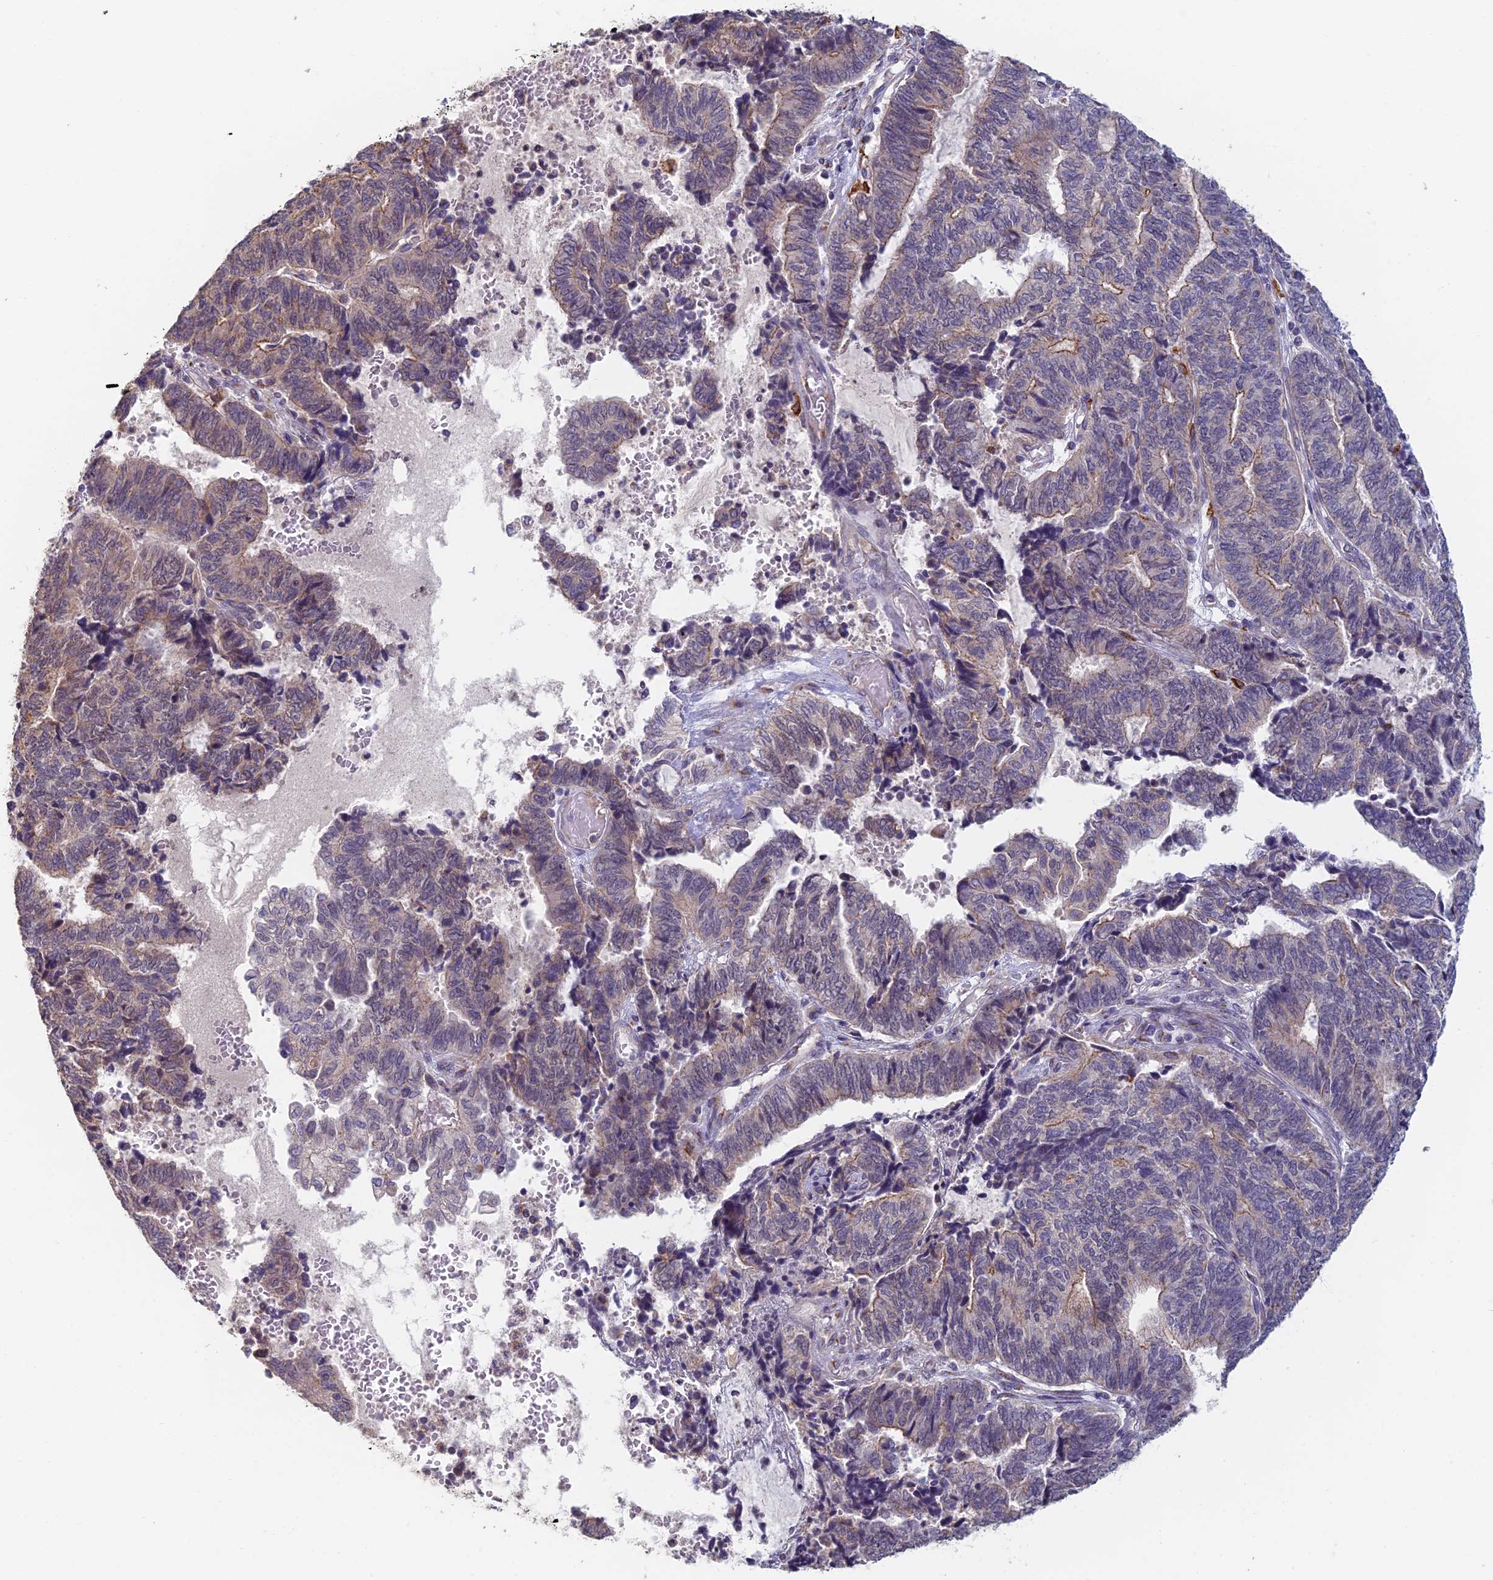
{"staining": {"intensity": "weak", "quantity": "<25%", "location": "cytoplasmic/membranous"}, "tissue": "endometrial cancer", "cell_type": "Tumor cells", "image_type": "cancer", "snomed": [{"axis": "morphology", "description": "Adenocarcinoma, NOS"}, {"axis": "topography", "description": "Uterus"}, {"axis": "topography", "description": "Endometrium"}], "caption": "Histopathology image shows no significant protein staining in tumor cells of adenocarcinoma (endometrial).", "gene": "GPATCH1", "patient": {"sex": "female", "age": 70}}